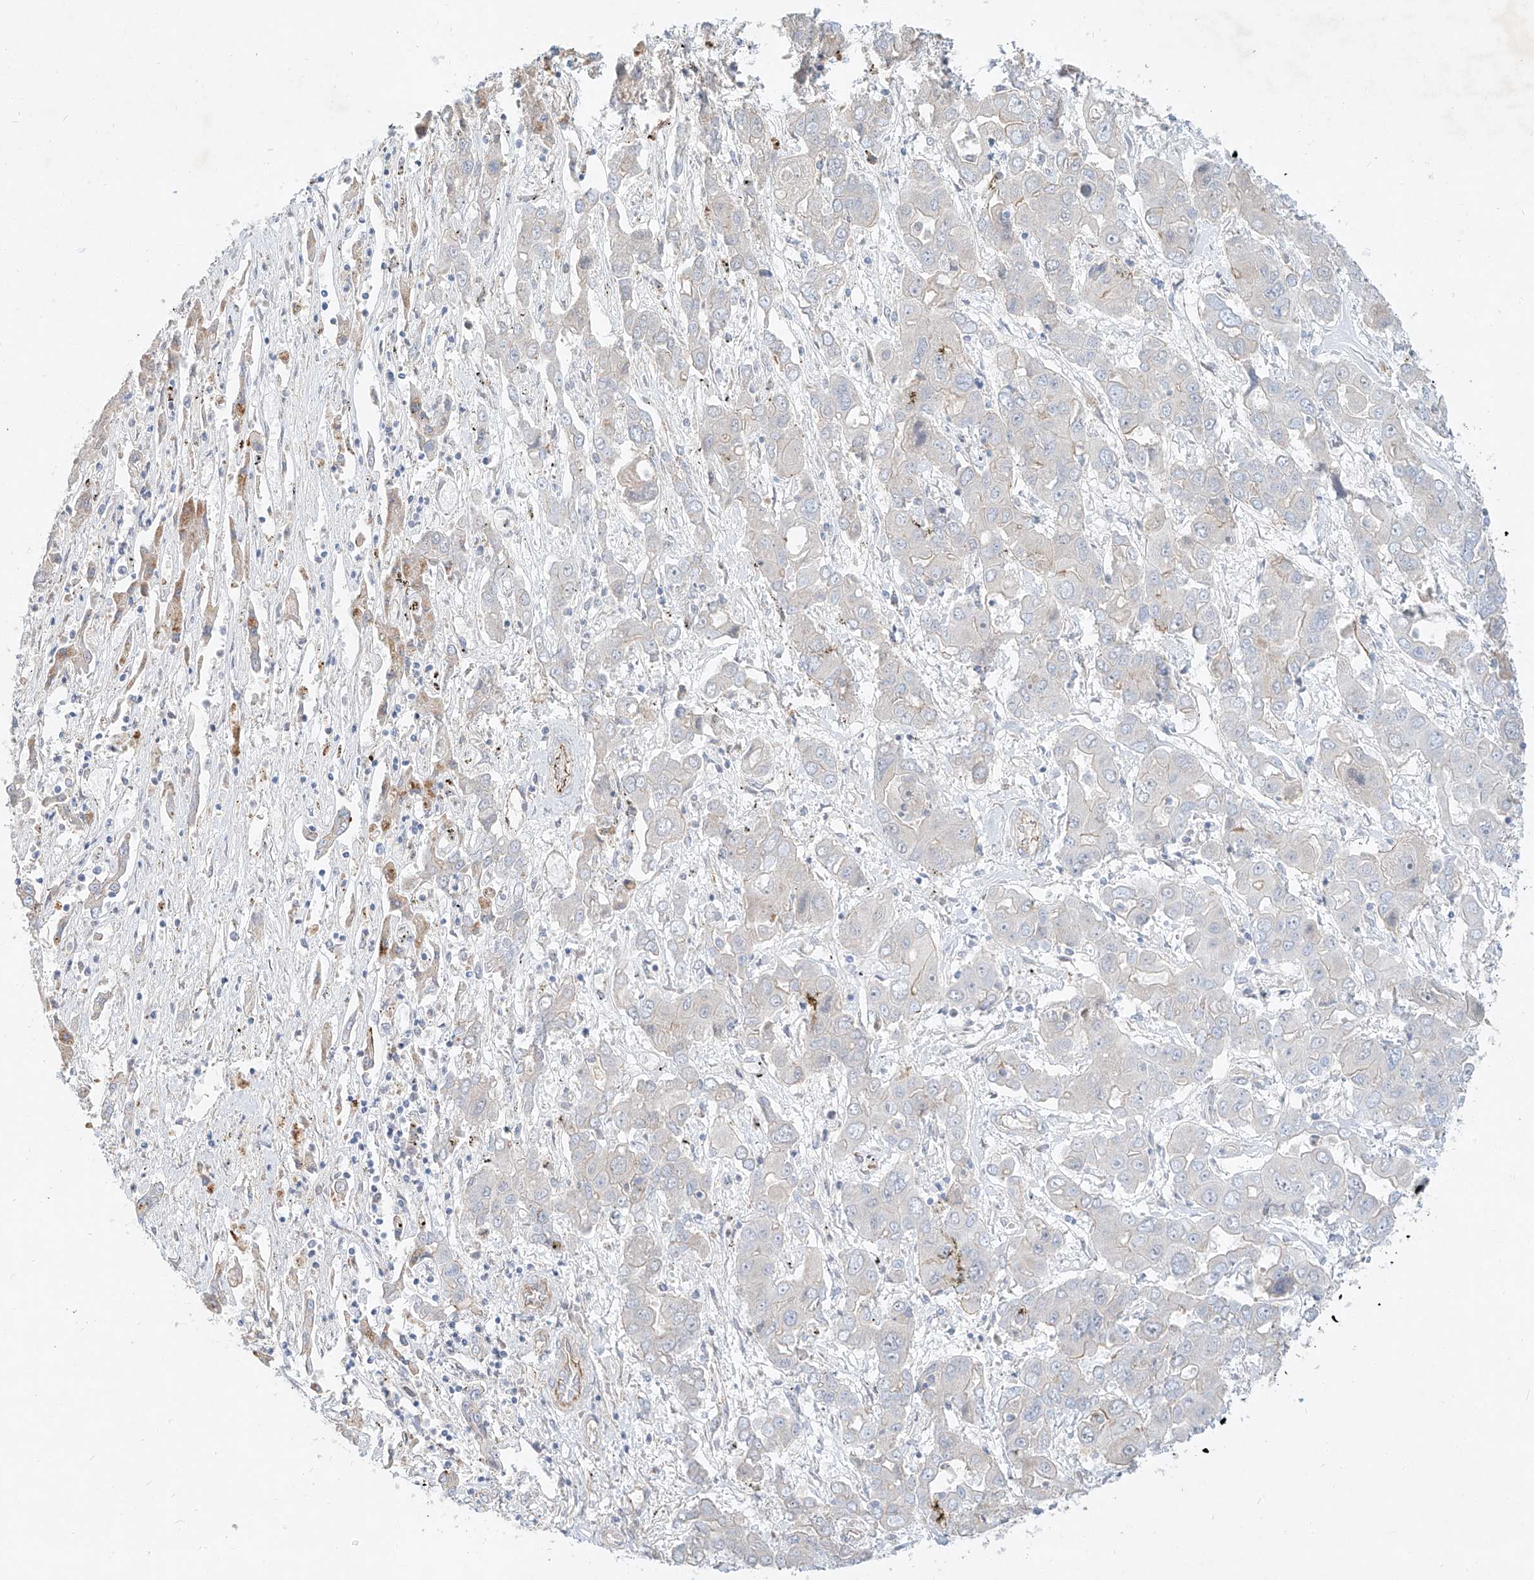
{"staining": {"intensity": "negative", "quantity": "none", "location": "none"}, "tissue": "liver cancer", "cell_type": "Tumor cells", "image_type": "cancer", "snomed": [{"axis": "morphology", "description": "Cholangiocarcinoma"}, {"axis": "topography", "description": "Liver"}], "caption": "A high-resolution histopathology image shows IHC staining of liver cholangiocarcinoma, which shows no significant positivity in tumor cells.", "gene": "AJM1", "patient": {"sex": "male", "age": 67}}